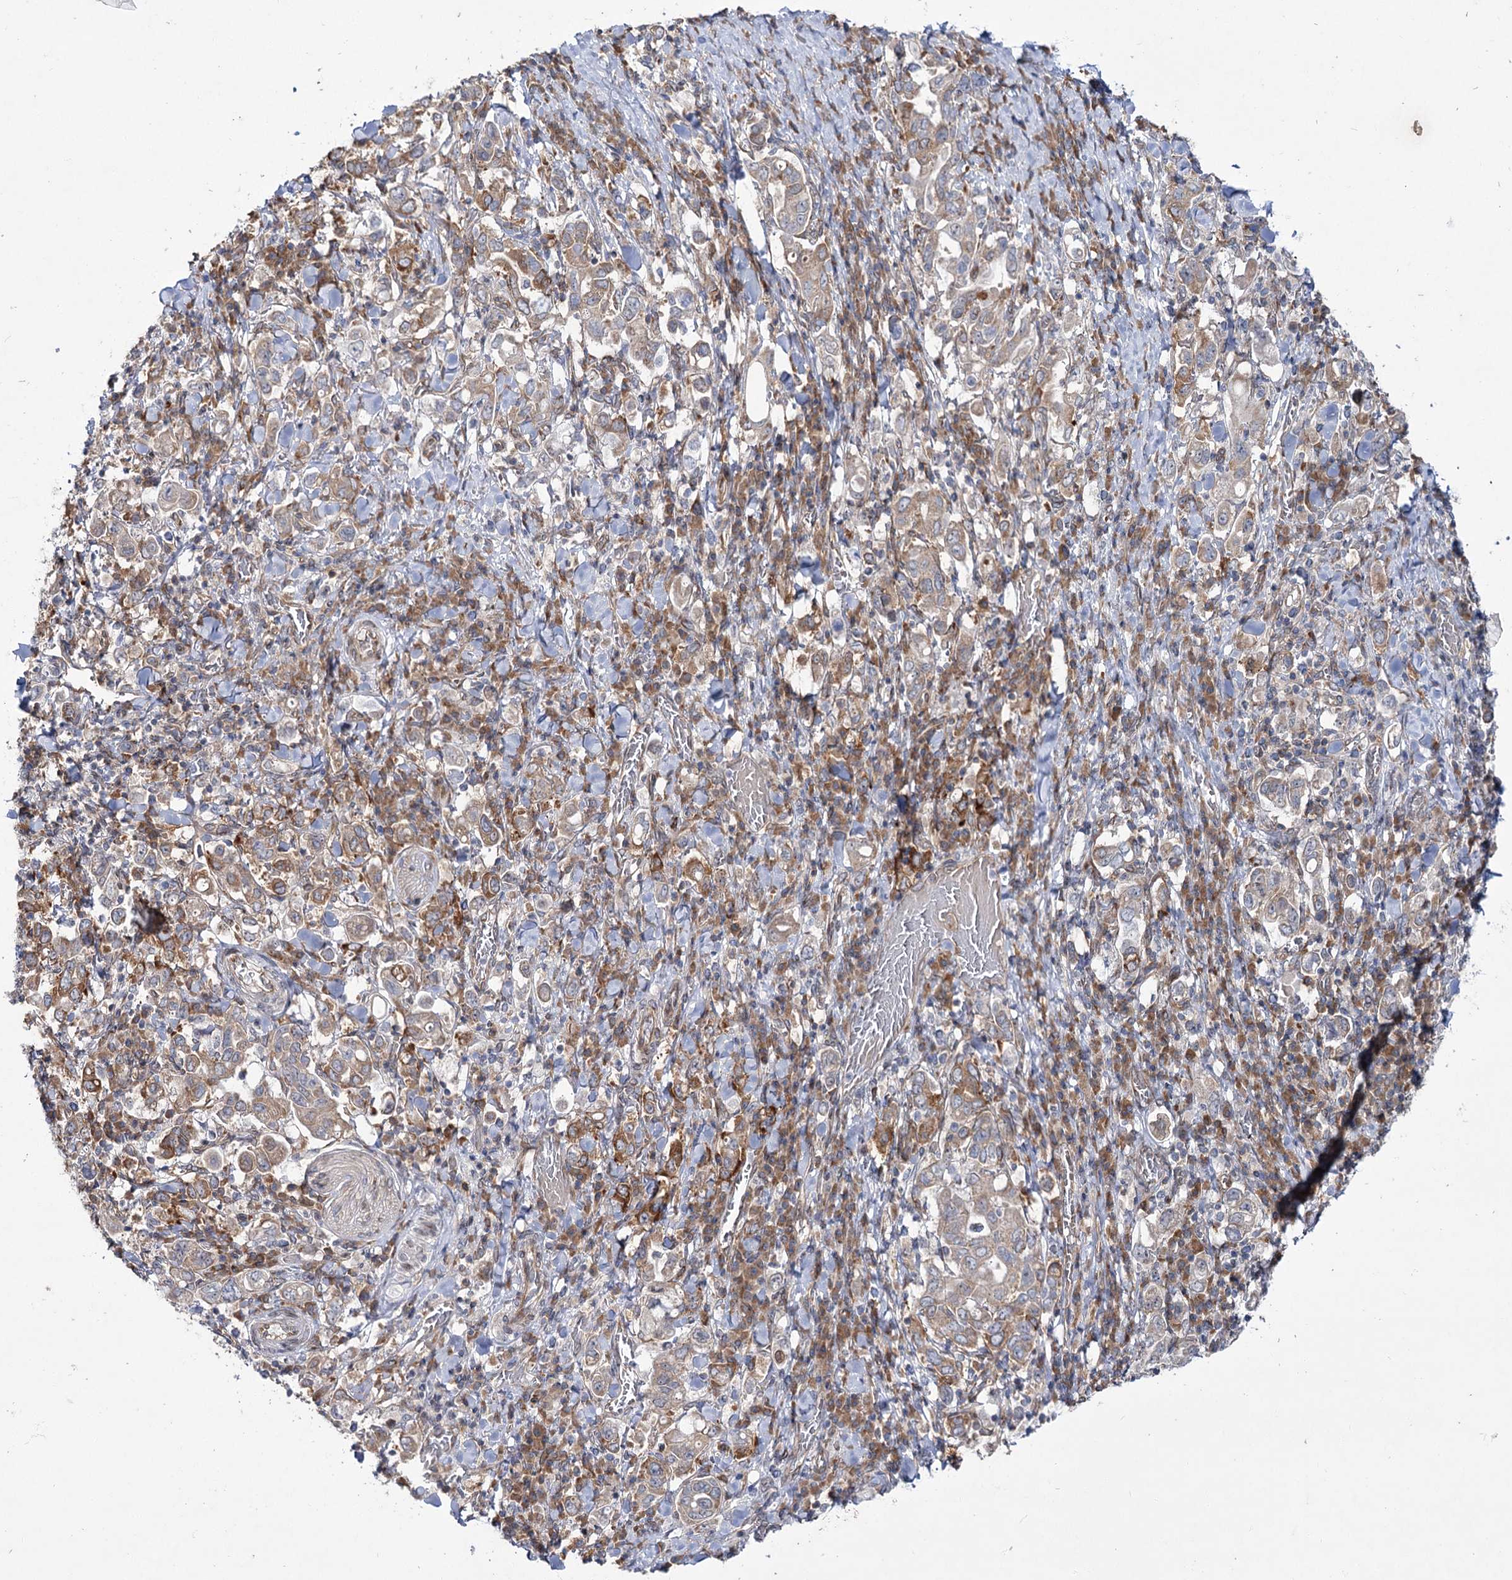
{"staining": {"intensity": "moderate", "quantity": ">75%", "location": "cytoplasmic/membranous"}, "tissue": "stomach cancer", "cell_type": "Tumor cells", "image_type": "cancer", "snomed": [{"axis": "morphology", "description": "Adenocarcinoma, NOS"}, {"axis": "topography", "description": "Stomach, upper"}], "caption": "Stomach cancer (adenocarcinoma) was stained to show a protein in brown. There is medium levels of moderate cytoplasmic/membranous expression in about >75% of tumor cells.", "gene": "VWA2", "patient": {"sex": "male", "age": 62}}